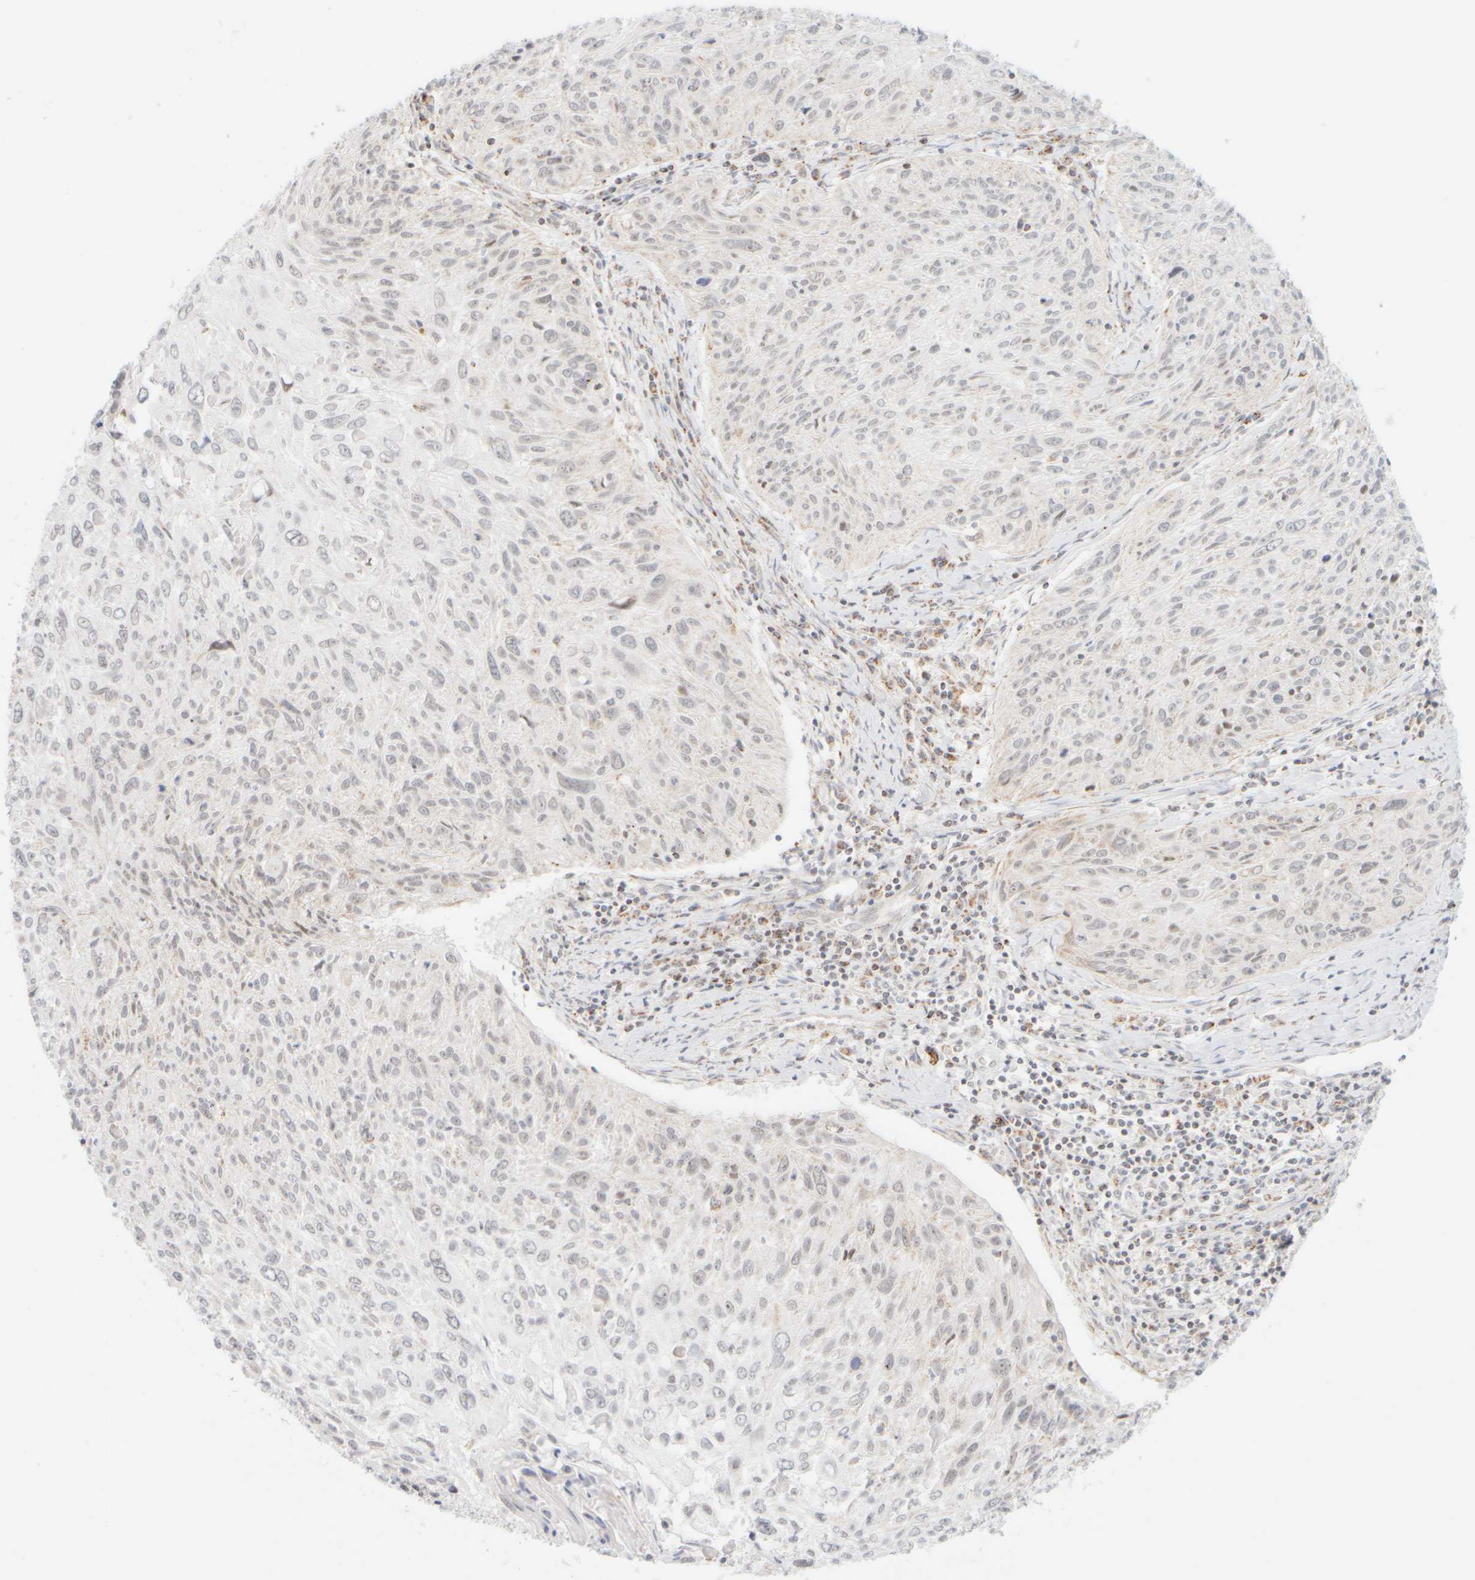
{"staining": {"intensity": "negative", "quantity": "none", "location": "none"}, "tissue": "cervical cancer", "cell_type": "Tumor cells", "image_type": "cancer", "snomed": [{"axis": "morphology", "description": "Squamous cell carcinoma, NOS"}, {"axis": "topography", "description": "Cervix"}], "caption": "Photomicrograph shows no protein expression in tumor cells of cervical cancer tissue.", "gene": "PPM1K", "patient": {"sex": "female", "age": 51}}